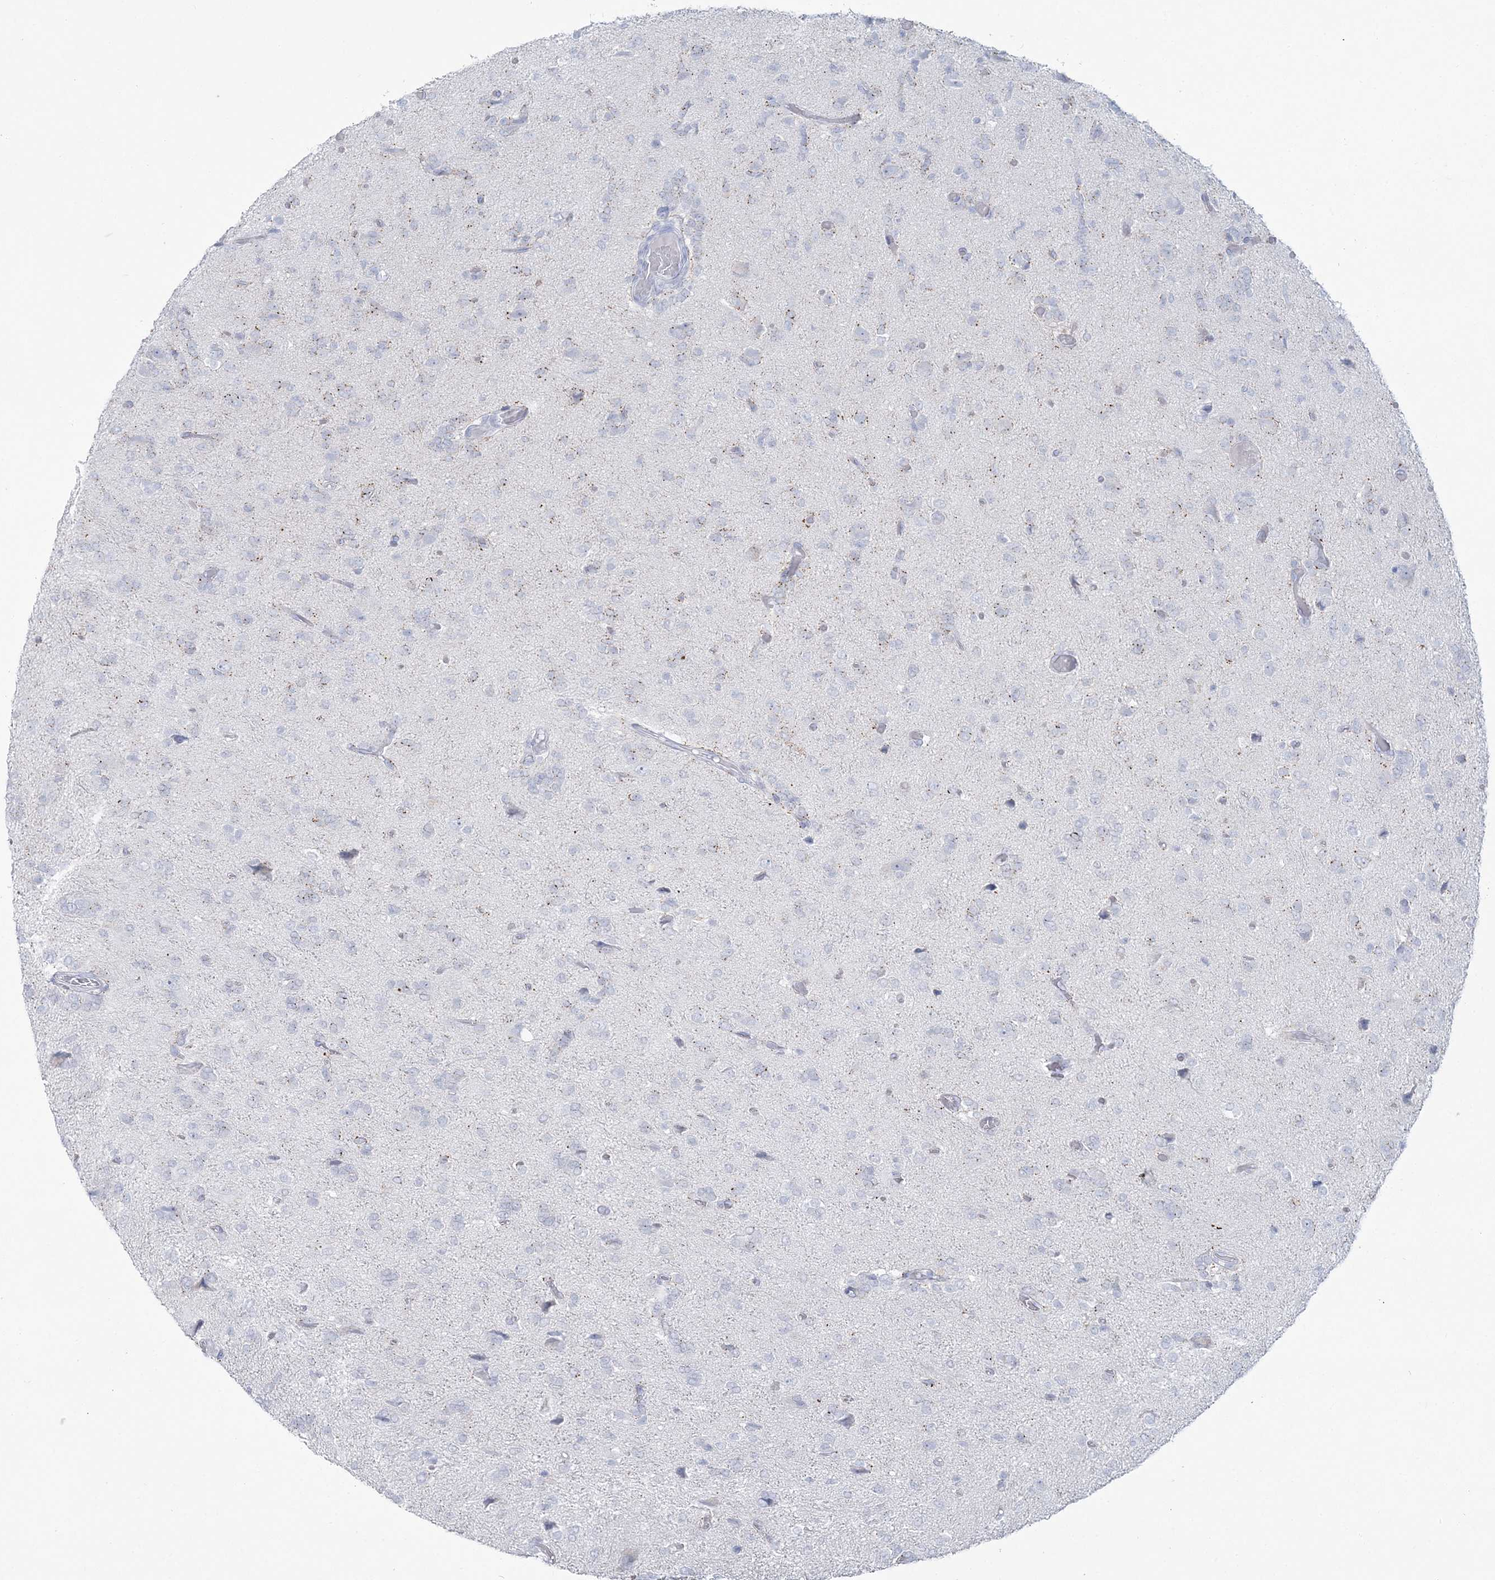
{"staining": {"intensity": "negative", "quantity": "none", "location": "none"}, "tissue": "glioma", "cell_type": "Tumor cells", "image_type": "cancer", "snomed": [{"axis": "morphology", "description": "Glioma, malignant, High grade"}, {"axis": "topography", "description": "Brain"}], "caption": "High magnification brightfield microscopy of malignant glioma (high-grade) stained with DAB (brown) and counterstained with hematoxylin (blue): tumor cells show no significant staining. (DAB immunohistochemistry, high magnification).", "gene": "ZNF843", "patient": {"sex": "female", "age": 59}}